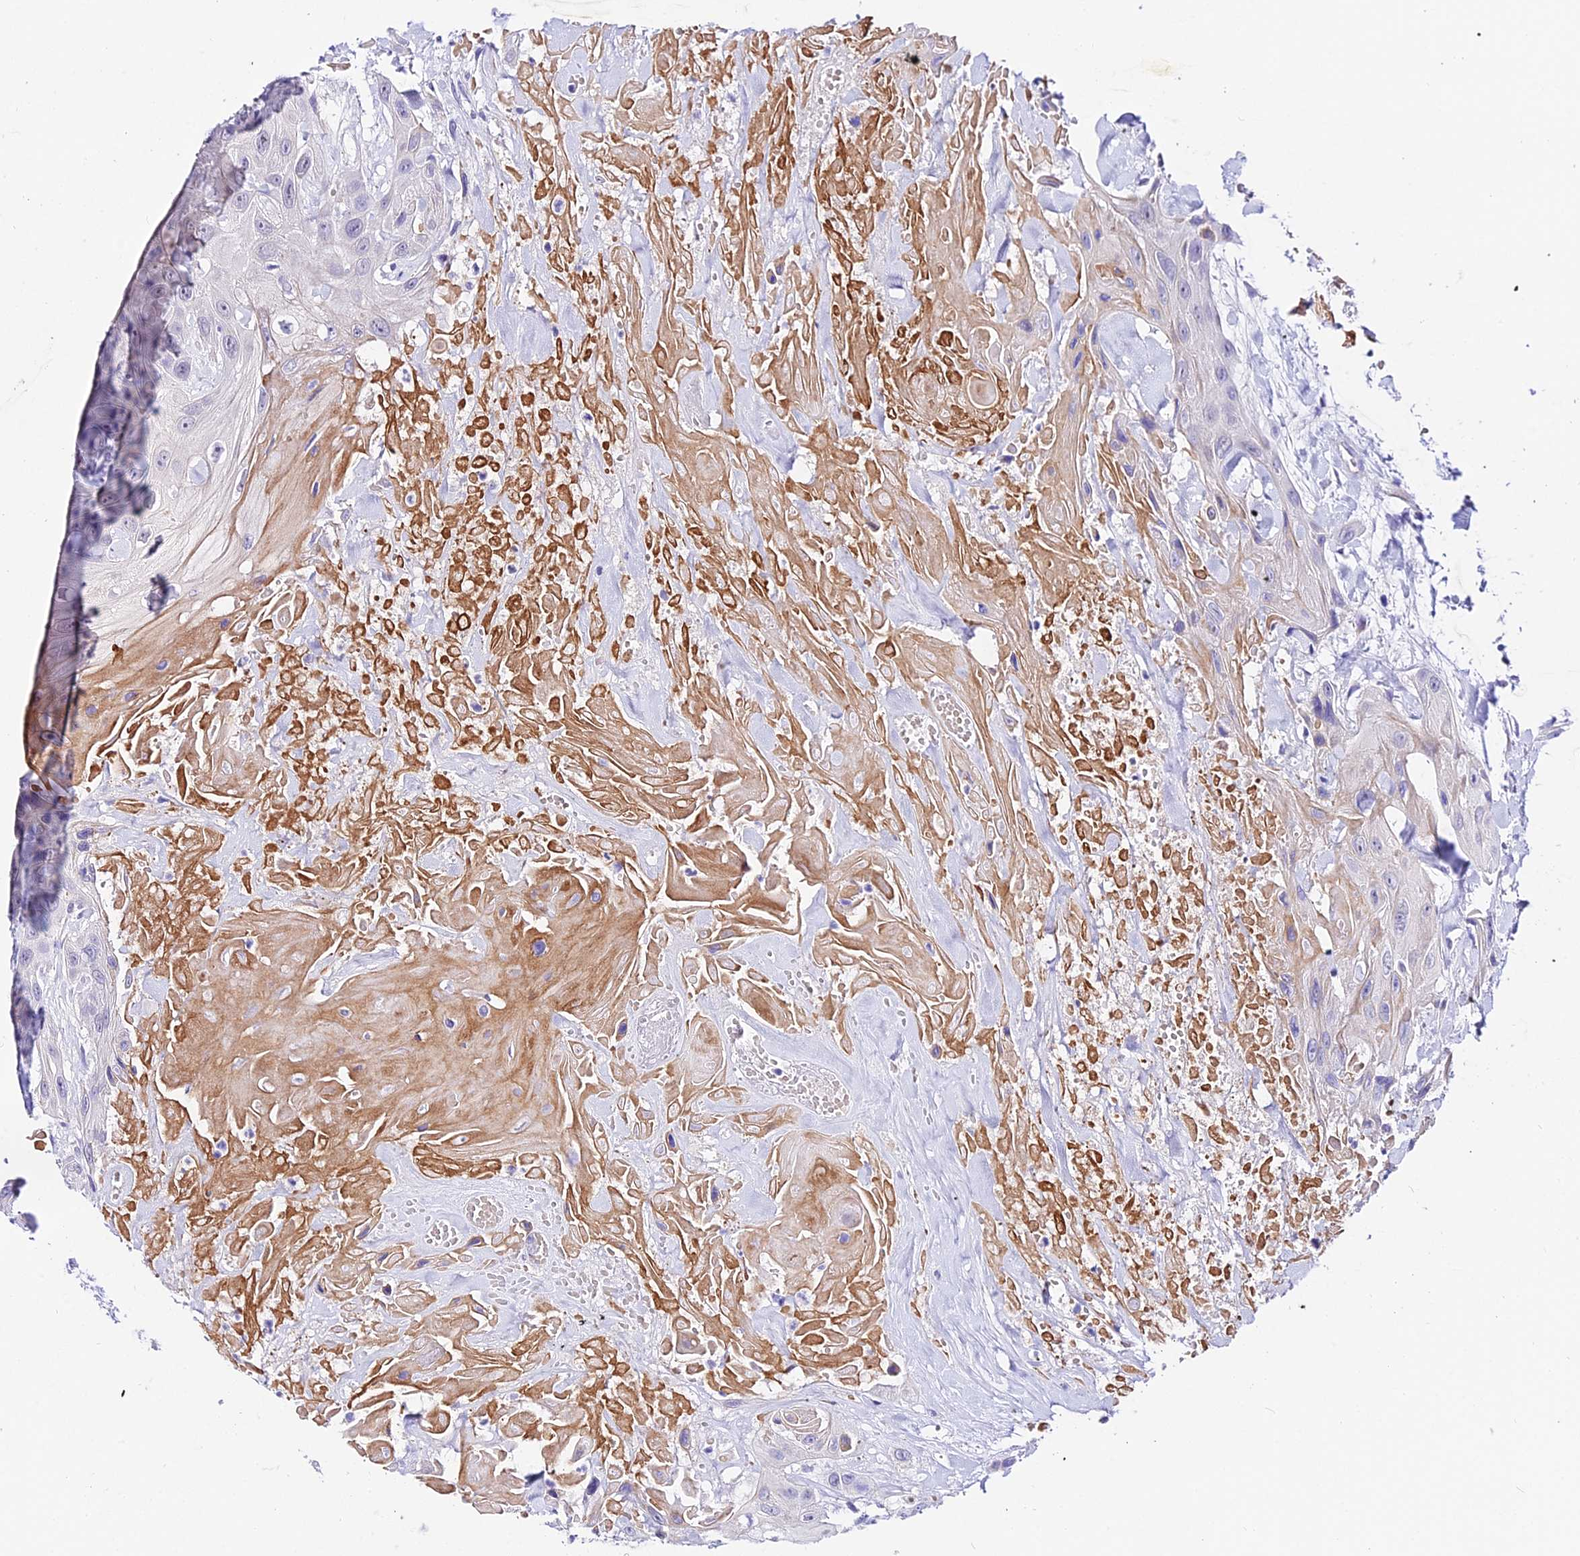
{"staining": {"intensity": "moderate", "quantity": "<25%", "location": "cytoplasmic/membranous"}, "tissue": "head and neck cancer", "cell_type": "Tumor cells", "image_type": "cancer", "snomed": [{"axis": "morphology", "description": "Squamous cell carcinoma, NOS"}, {"axis": "topography", "description": "Head-Neck"}], "caption": "A brown stain labels moderate cytoplasmic/membranous positivity of a protein in head and neck cancer tumor cells.", "gene": "DEFB106A", "patient": {"sex": "male", "age": 81}}